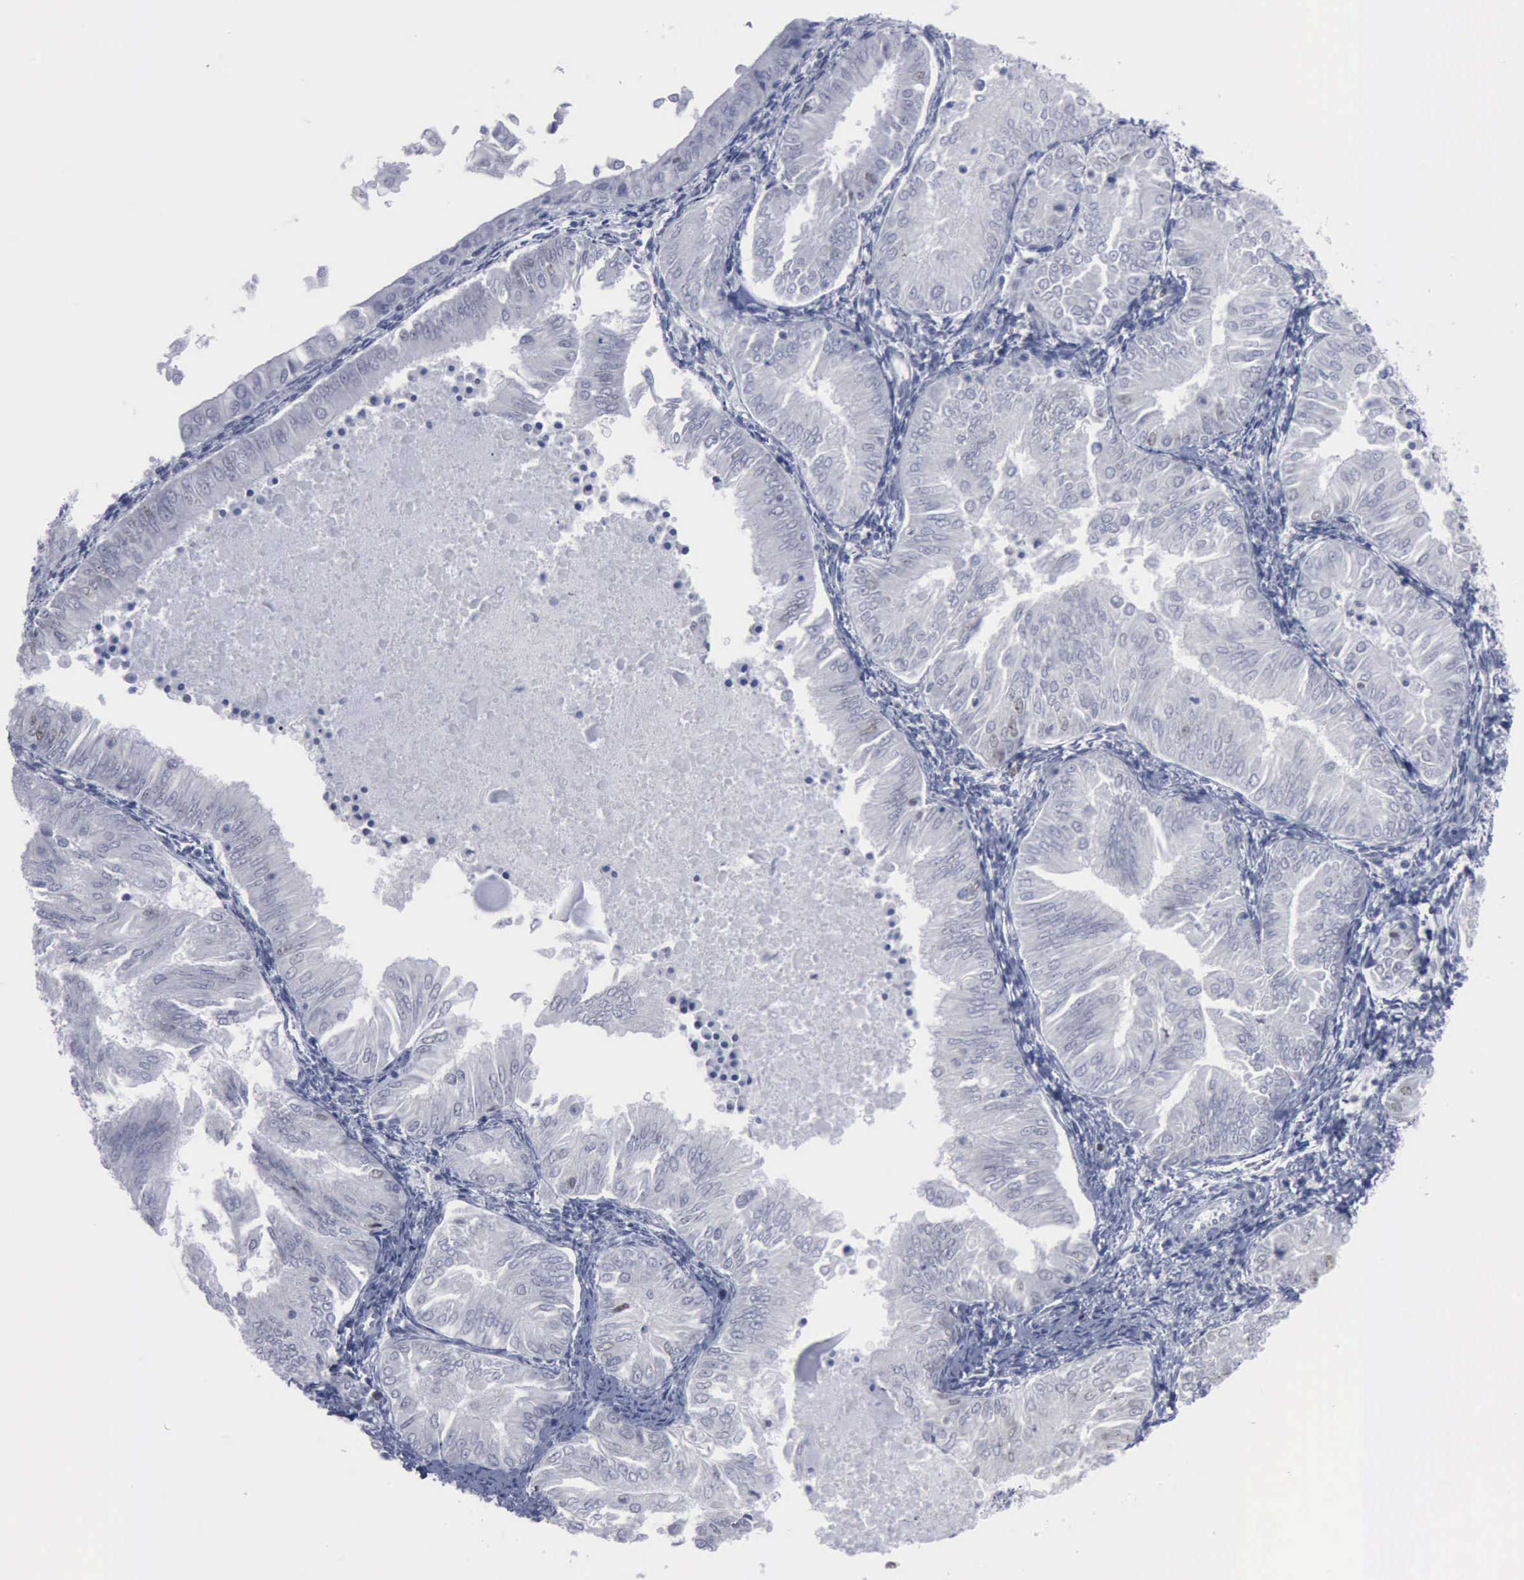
{"staining": {"intensity": "weak", "quantity": "<25%", "location": "nuclear"}, "tissue": "endometrial cancer", "cell_type": "Tumor cells", "image_type": "cancer", "snomed": [{"axis": "morphology", "description": "Adenocarcinoma, NOS"}, {"axis": "topography", "description": "Endometrium"}], "caption": "The photomicrograph exhibits no staining of tumor cells in endometrial cancer (adenocarcinoma).", "gene": "MCM5", "patient": {"sex": "female", "age": 53}}